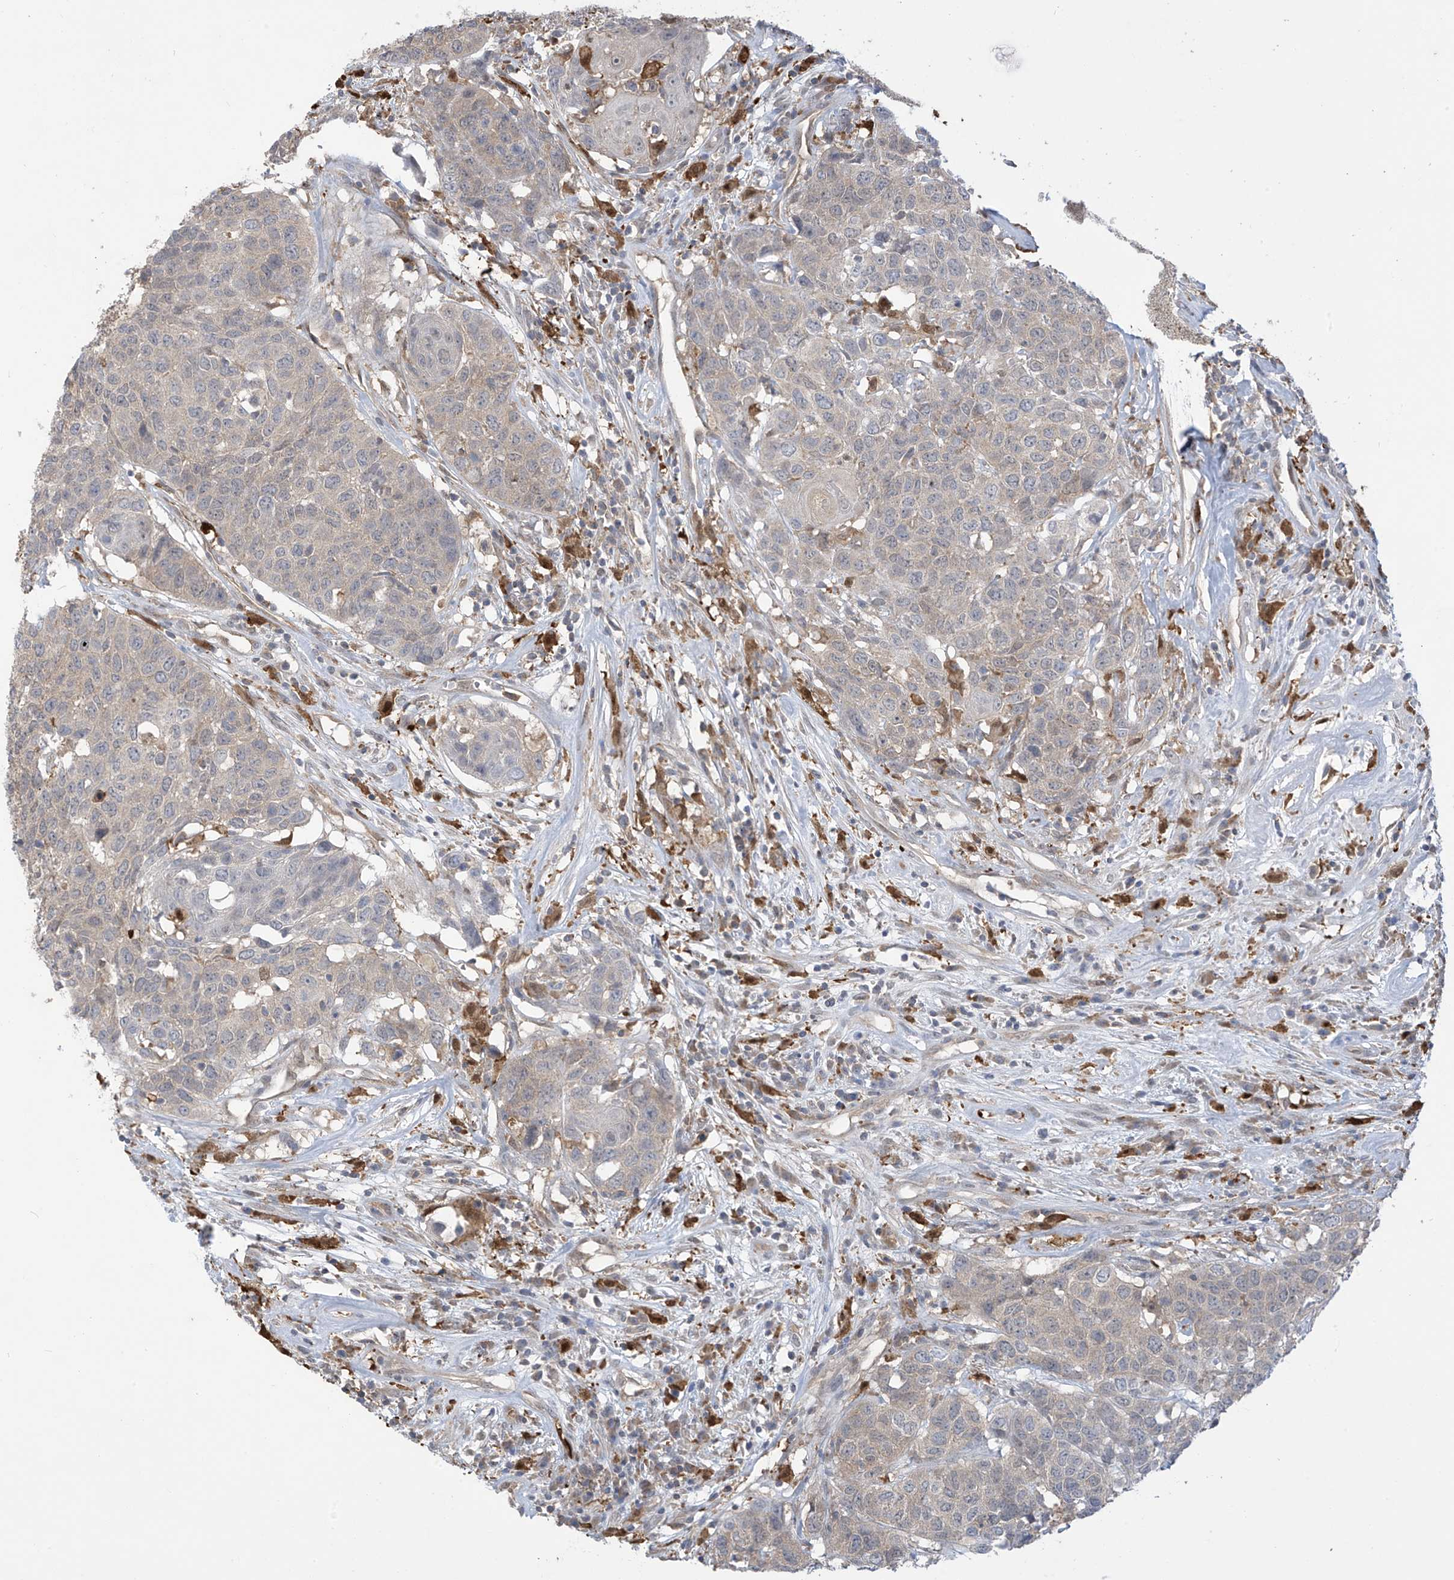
{"staining": {"intensity": "weak", "quantity": "25%-75%", "location": "cytoplasmic/membranous"}, "tissue": "head and neck cancer", "cell_type": "Tumor cells", "image_type": "cancer", "snomed": [{"axis": "morphology", "description": "Squamous cell carcinoma, NOS"}, {"axis": "topography", "description": "Head-Neck"}], "caption": "DAB (3,3'-diaminobenzidine) immunohistochemical staining of head and neck cancer demonstrates weak cytoplasmic/membranous protein expression in about 25%-75% of tumor cells.", "gene": "IDH1", "patient": {"sex": "male", "age": 66}}